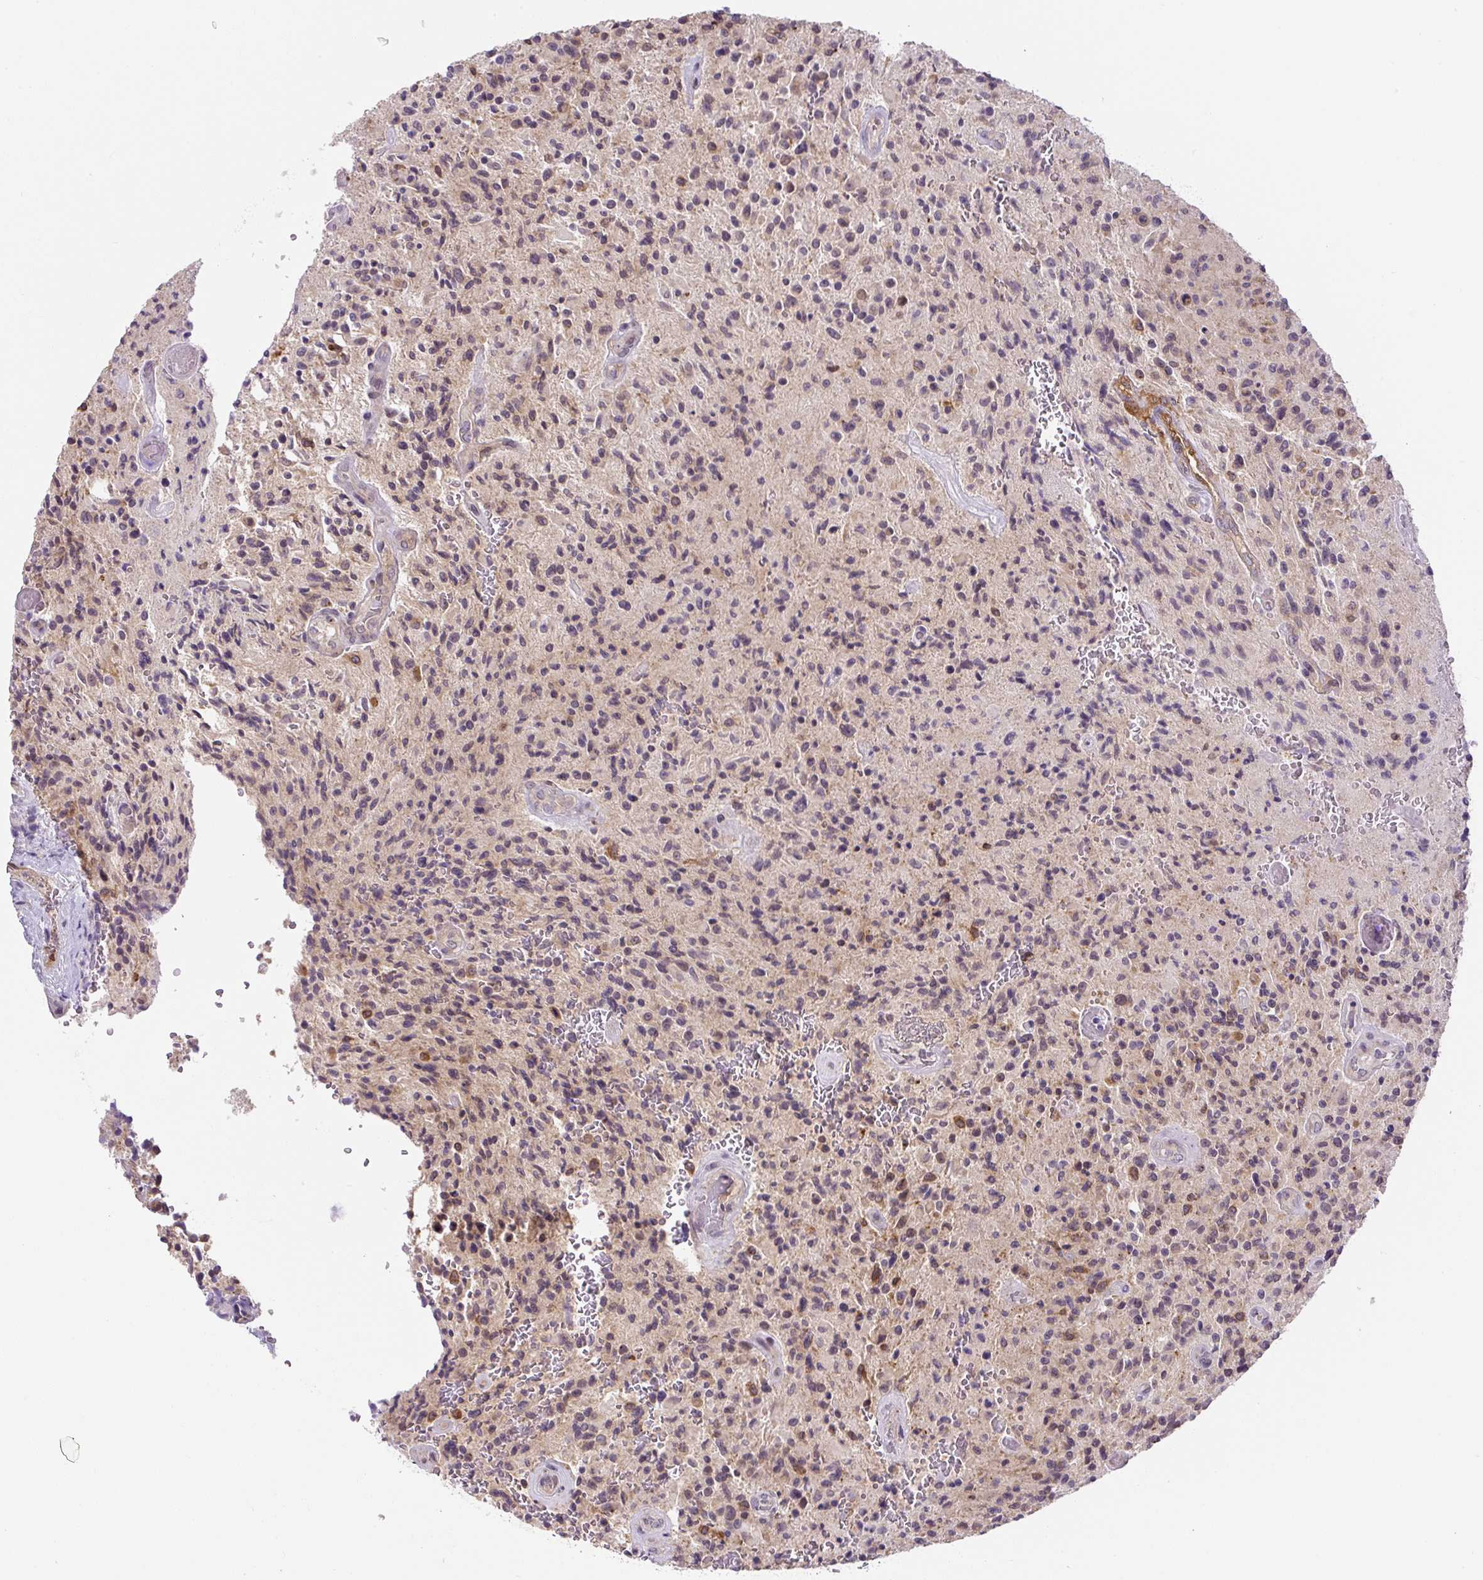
{"staining": {"intensity": "moderate", "quantity": "25%-75%", "location": "cytoplasmic/membranous"}, "tissue": "glioma", "cell_type": "Tumor cells", "image_type": "cancer", "snomed": [{"axis": "morphology", "description": "Normal tissue, NOS"}, {"axis": "morphology", "description": "Glioma, malignant, High grade"}, {"axis": "topography", "description": "Cerebral cortex"}], "caption": "A histopathology image showing moderate cytoplasmic/membranous staining in about 25%-75% of tumor cells in malignant glioma (high-grade), as visualized by brown immunohistochemical staining.", "gene": "PLA2G4A", "patient": {"sex": "male", "age": 56}}